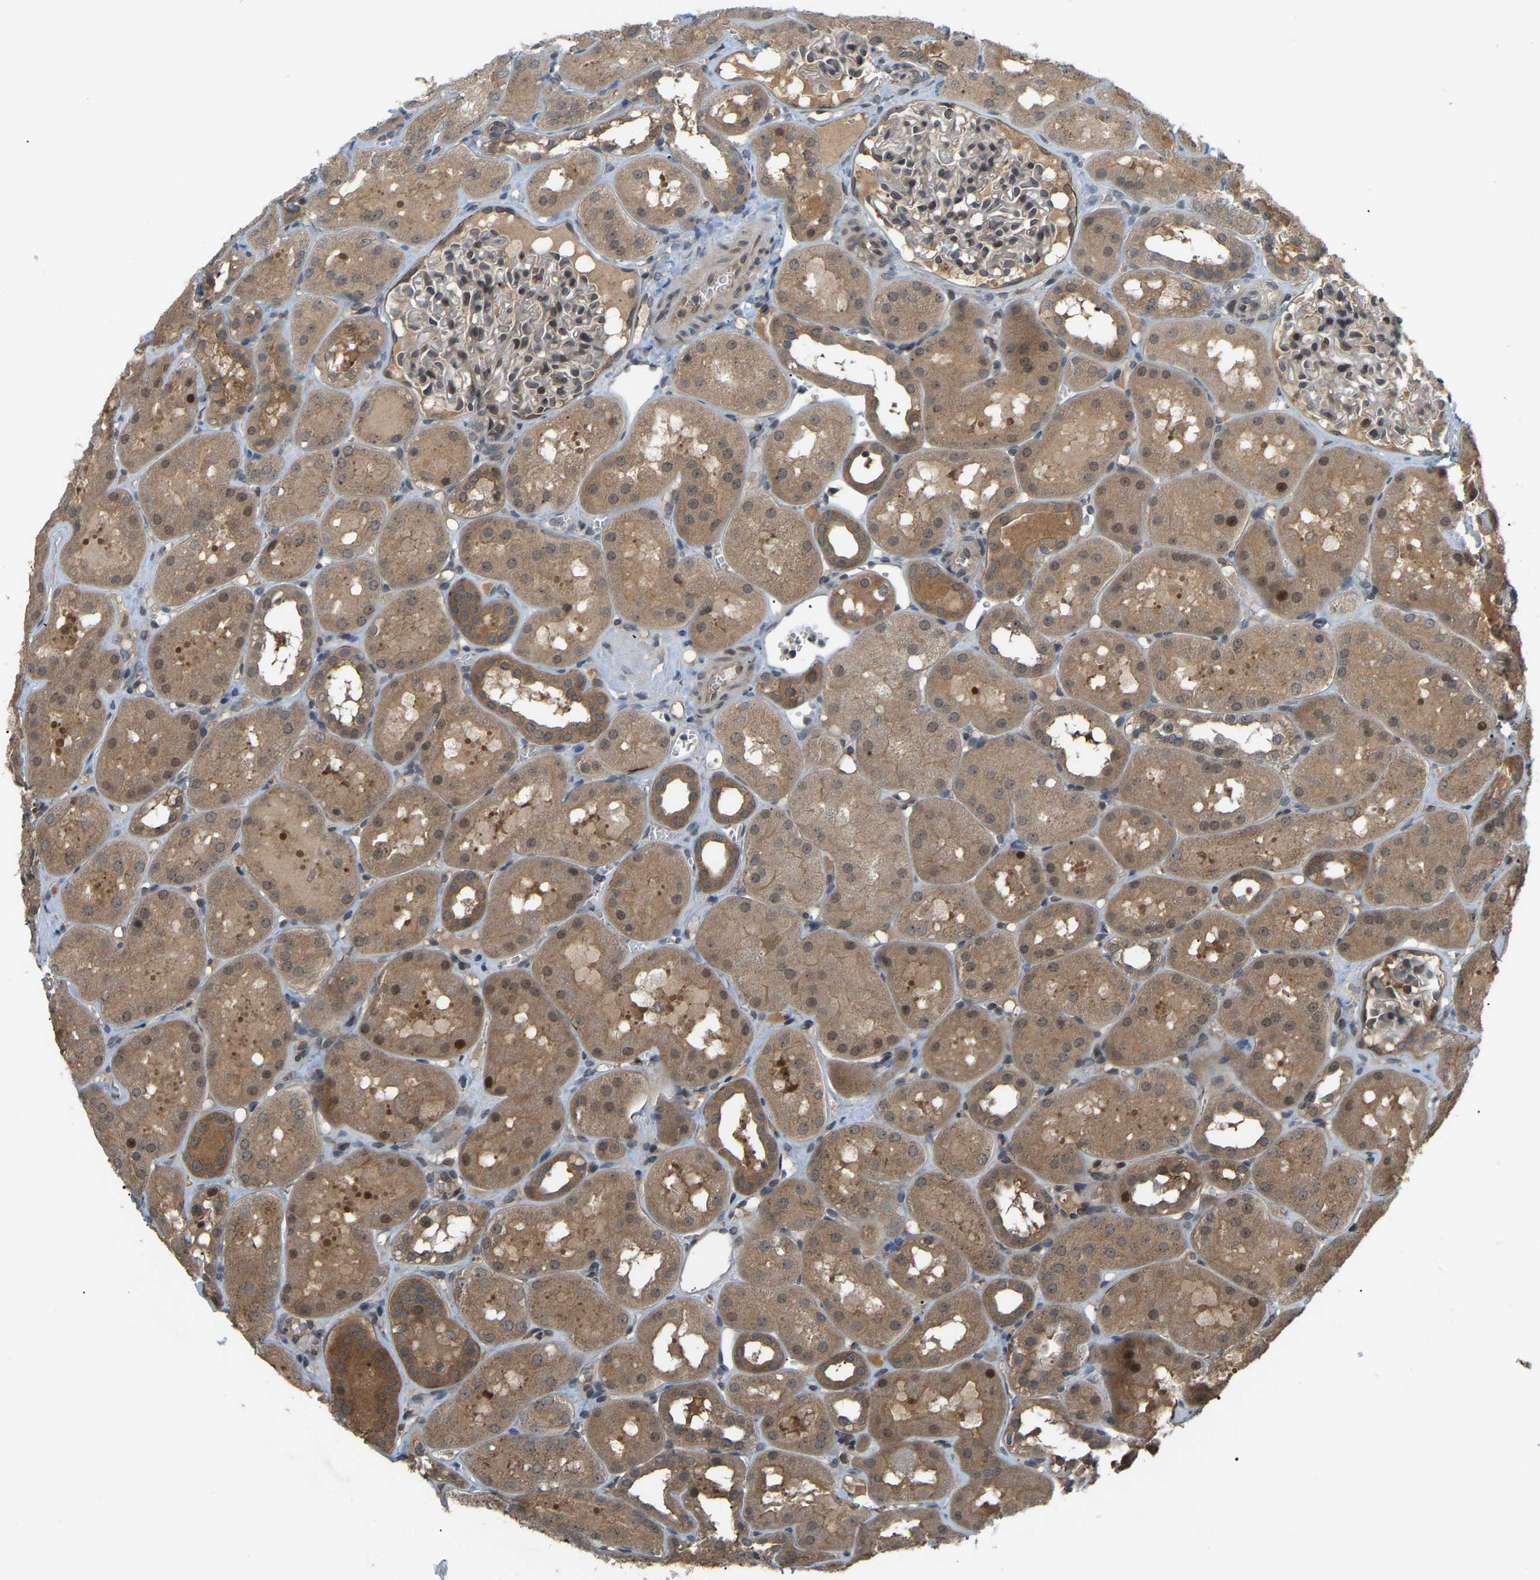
{"staining": {"intensity": "weak", "quantity": "<25%", "location": "cytoplasmic/membranous"}, "tissue": "kidney", "cell_type": "Cells in glomeruli", "image_type": "normal", "snomed": [{"axis": "morphology", "description": "Normal tissue, NOS"}, {"axis": "topography", "description": "Kidney"}, {"axis": "topography", "description": "Urinary bladder"}], "caption": "Protein analysis of unremarkable kidney exhibits no significant positivity in cells in glomeruli.", "gene": "CROT", "patient": {"sex": "male", "age": 16}}